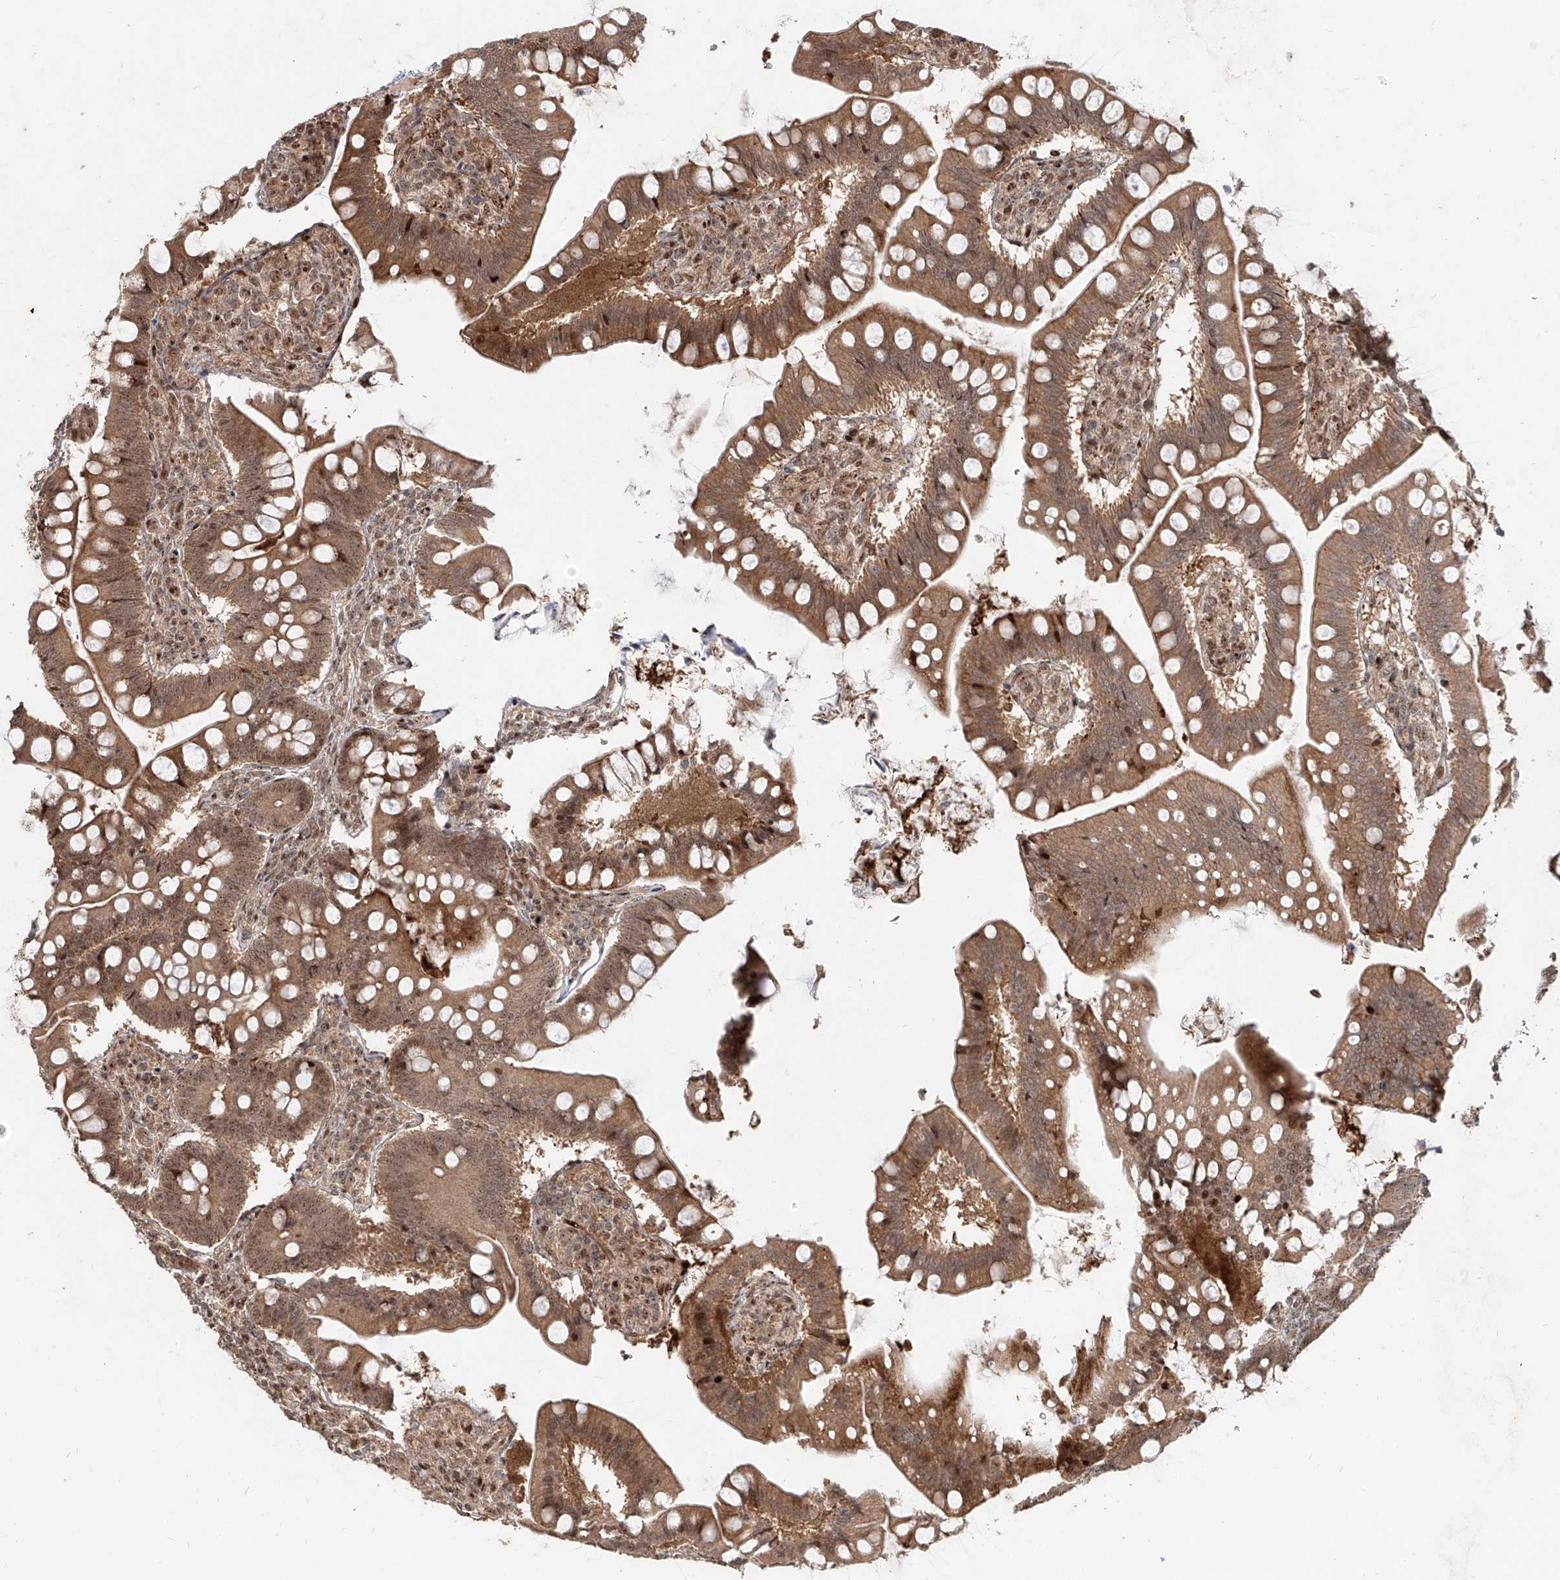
{"staining": {"intensity": "moderate", "quantity": ">75%", "location": "cytoplasmic/membranous,nuclear"}, "tissue": "small intestine", "cell_type": "Glandular cells", "image_type": "normal", "snomed": [{"axis": "morphology", "description": "Normal tissue, NOS"}, {"axis": "topography", "description": "Small intestine"}], "caption": "An image of human small intestine stained for a protein reveals moderate cytoplasmic/membranous,nuclear brown staining in glandular cells.", "gene": "ZNF710", "patient": {"sex": "male", "age": 7}}